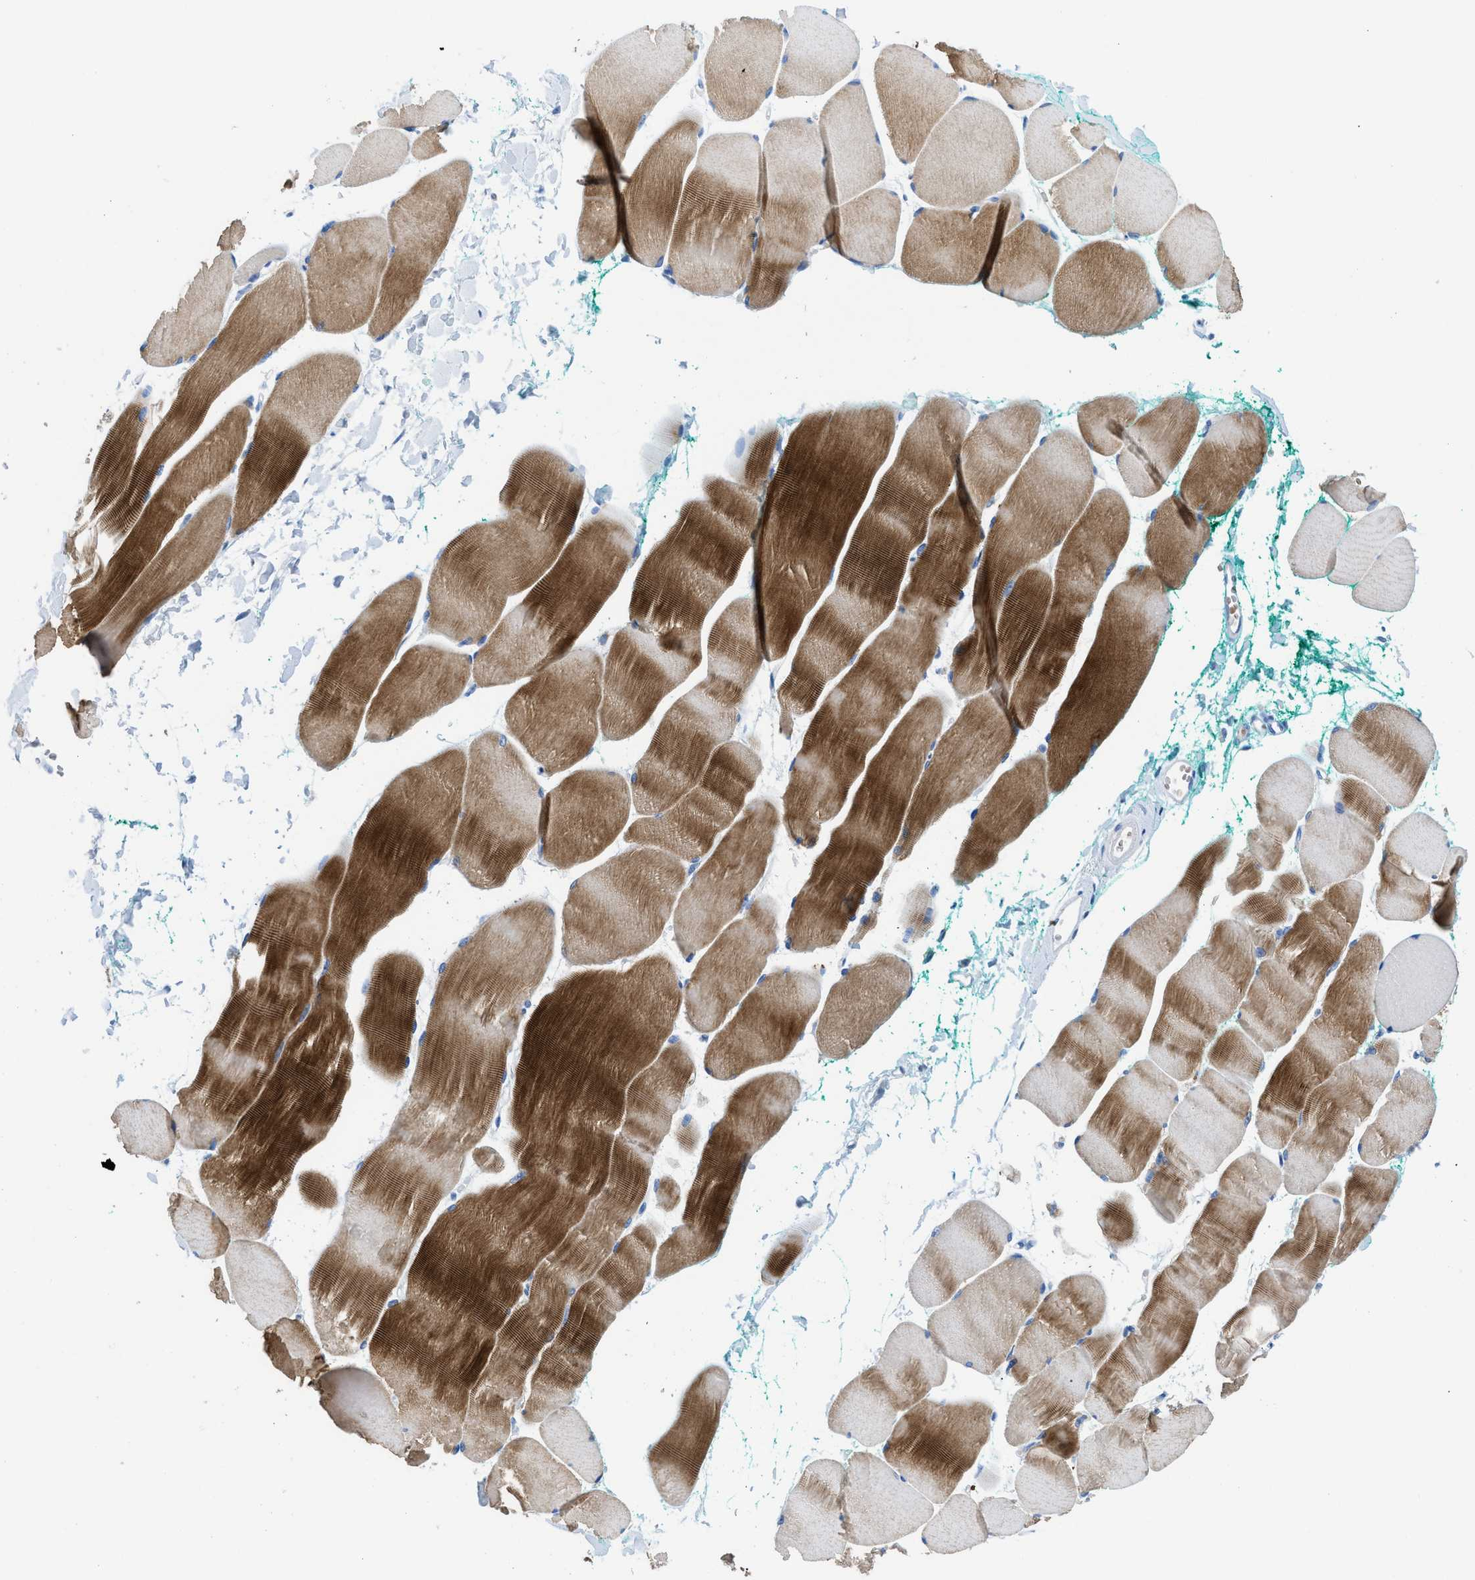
{"staining": {"intensity": "strong", "quantity": "25%-75%", "location": "cytoplasmic/membranous"}, "tissue": "skeletal muscle", "cell_type": "Myocytes", "image_type": "normal", "snomed": [{"axis": "morphology", "description": "Normal tissue, NOS"}, {"axis": "morphology", "description": "Squamous cell carcinoma, NOS"}, {"axis": "topography", "description": "Skeletal muscle"}], "caption": "Immunohistochemical staining of benign skeletal muscle exhibits high levels of strong cytoplasmic/membranous positivity in about 25%-75% of myocytes. (IHC, brightfield microscopy, high magnification).", "gene": "NEB", "patient": {"sex": "male", "age": 51}}